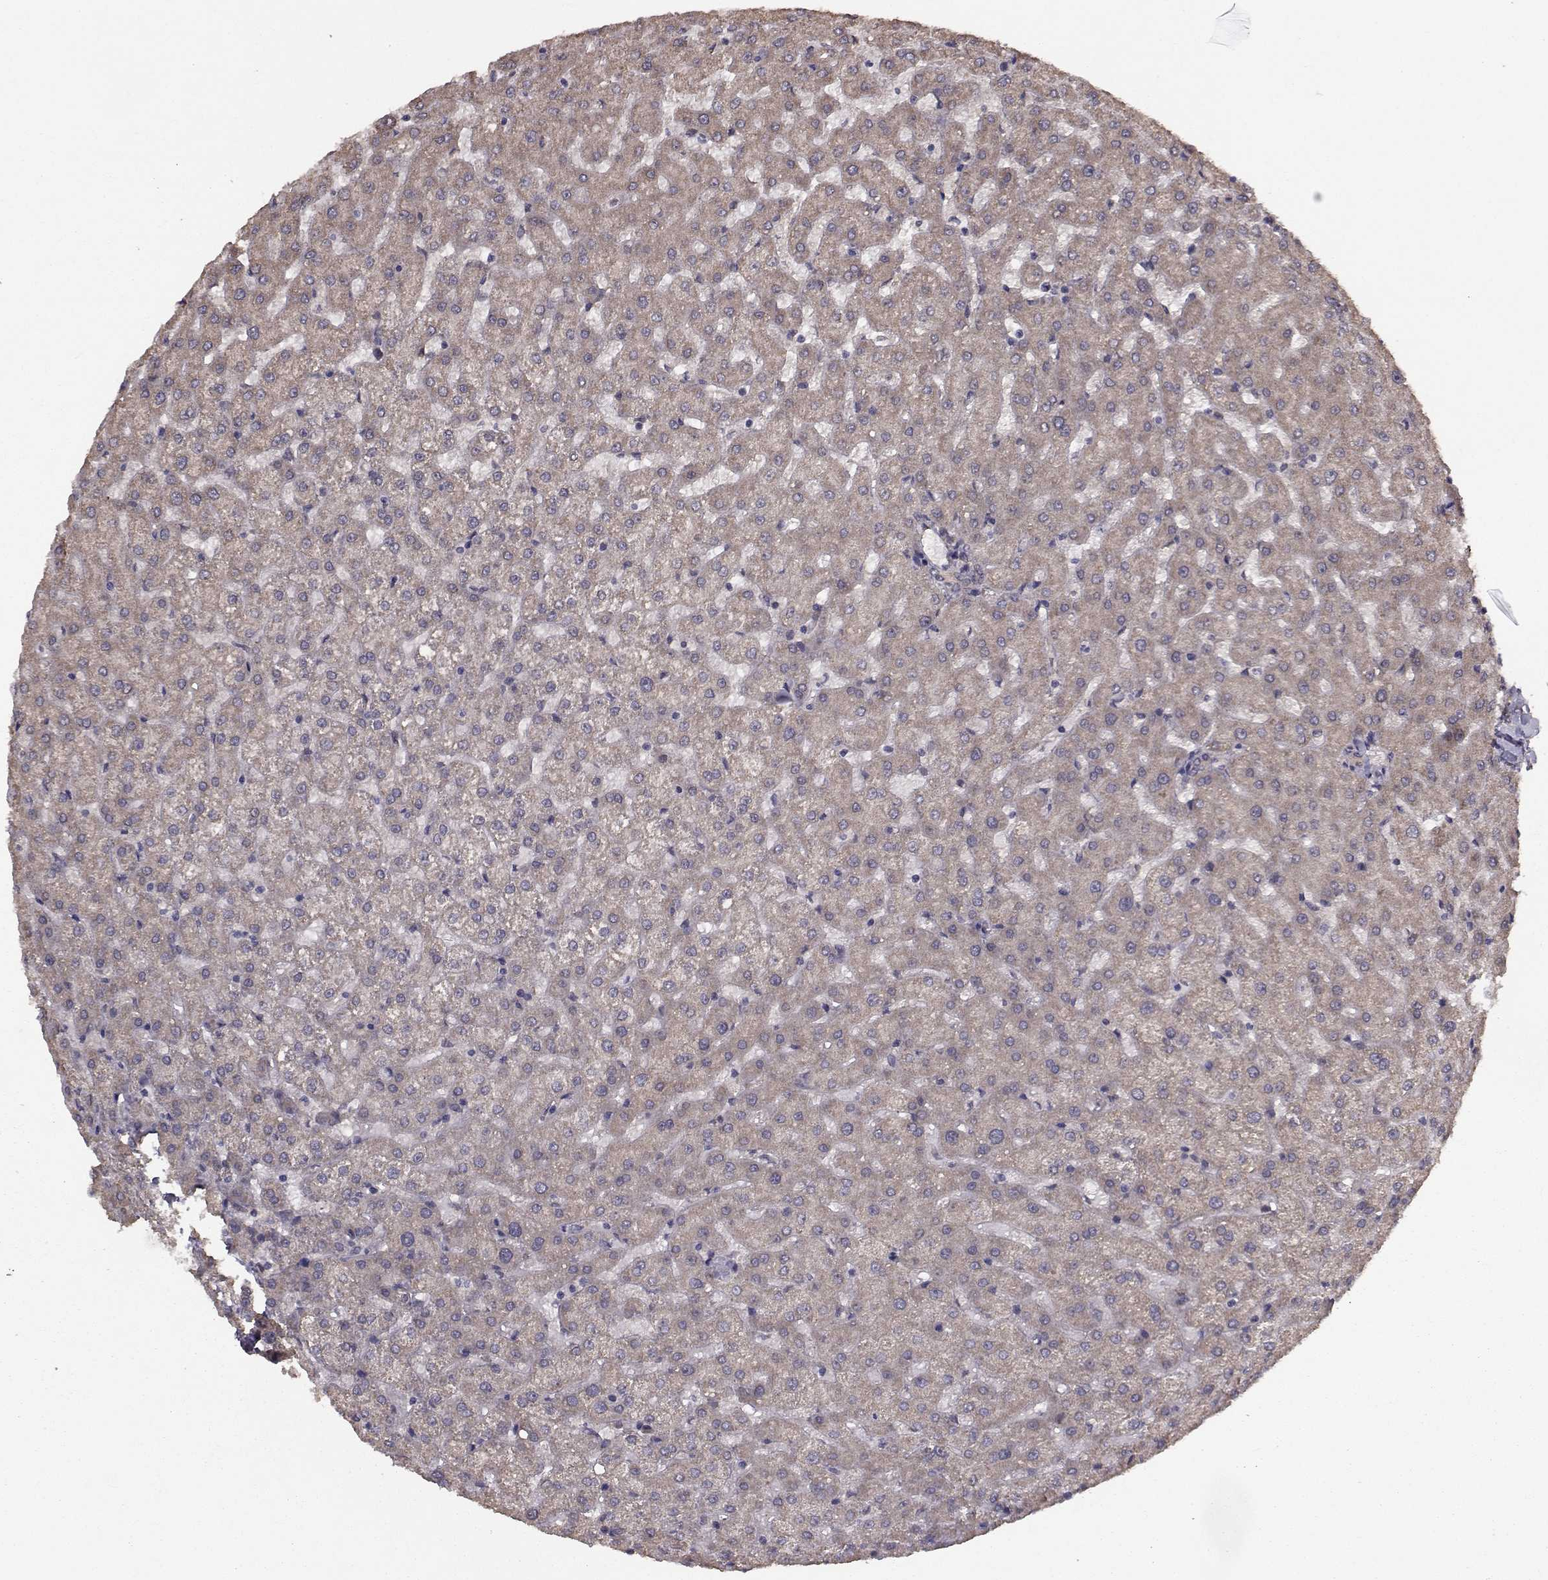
{"staining": {"intensity": "negative", "quantity": "none", "location": "none"}, "tissue": "liver", "cell_type": "Cholangiocytes", "image_type": "normal", "snomed": [{"axis": "morphology", "description": "Normal tissue, NOS"}, {"axis": "topography", "description": "Liver"}], "caption": "Benign liver was stained to show a protein in brown. There is no significant expression in cholangiocytes. Brightfield microscopy of immunohistochemistry stained with DAB (brown) and hematoxylin (blue), captured at high magnification.", "gene": "TRIP10", "patient": {"sex": "female", "age": 50}}